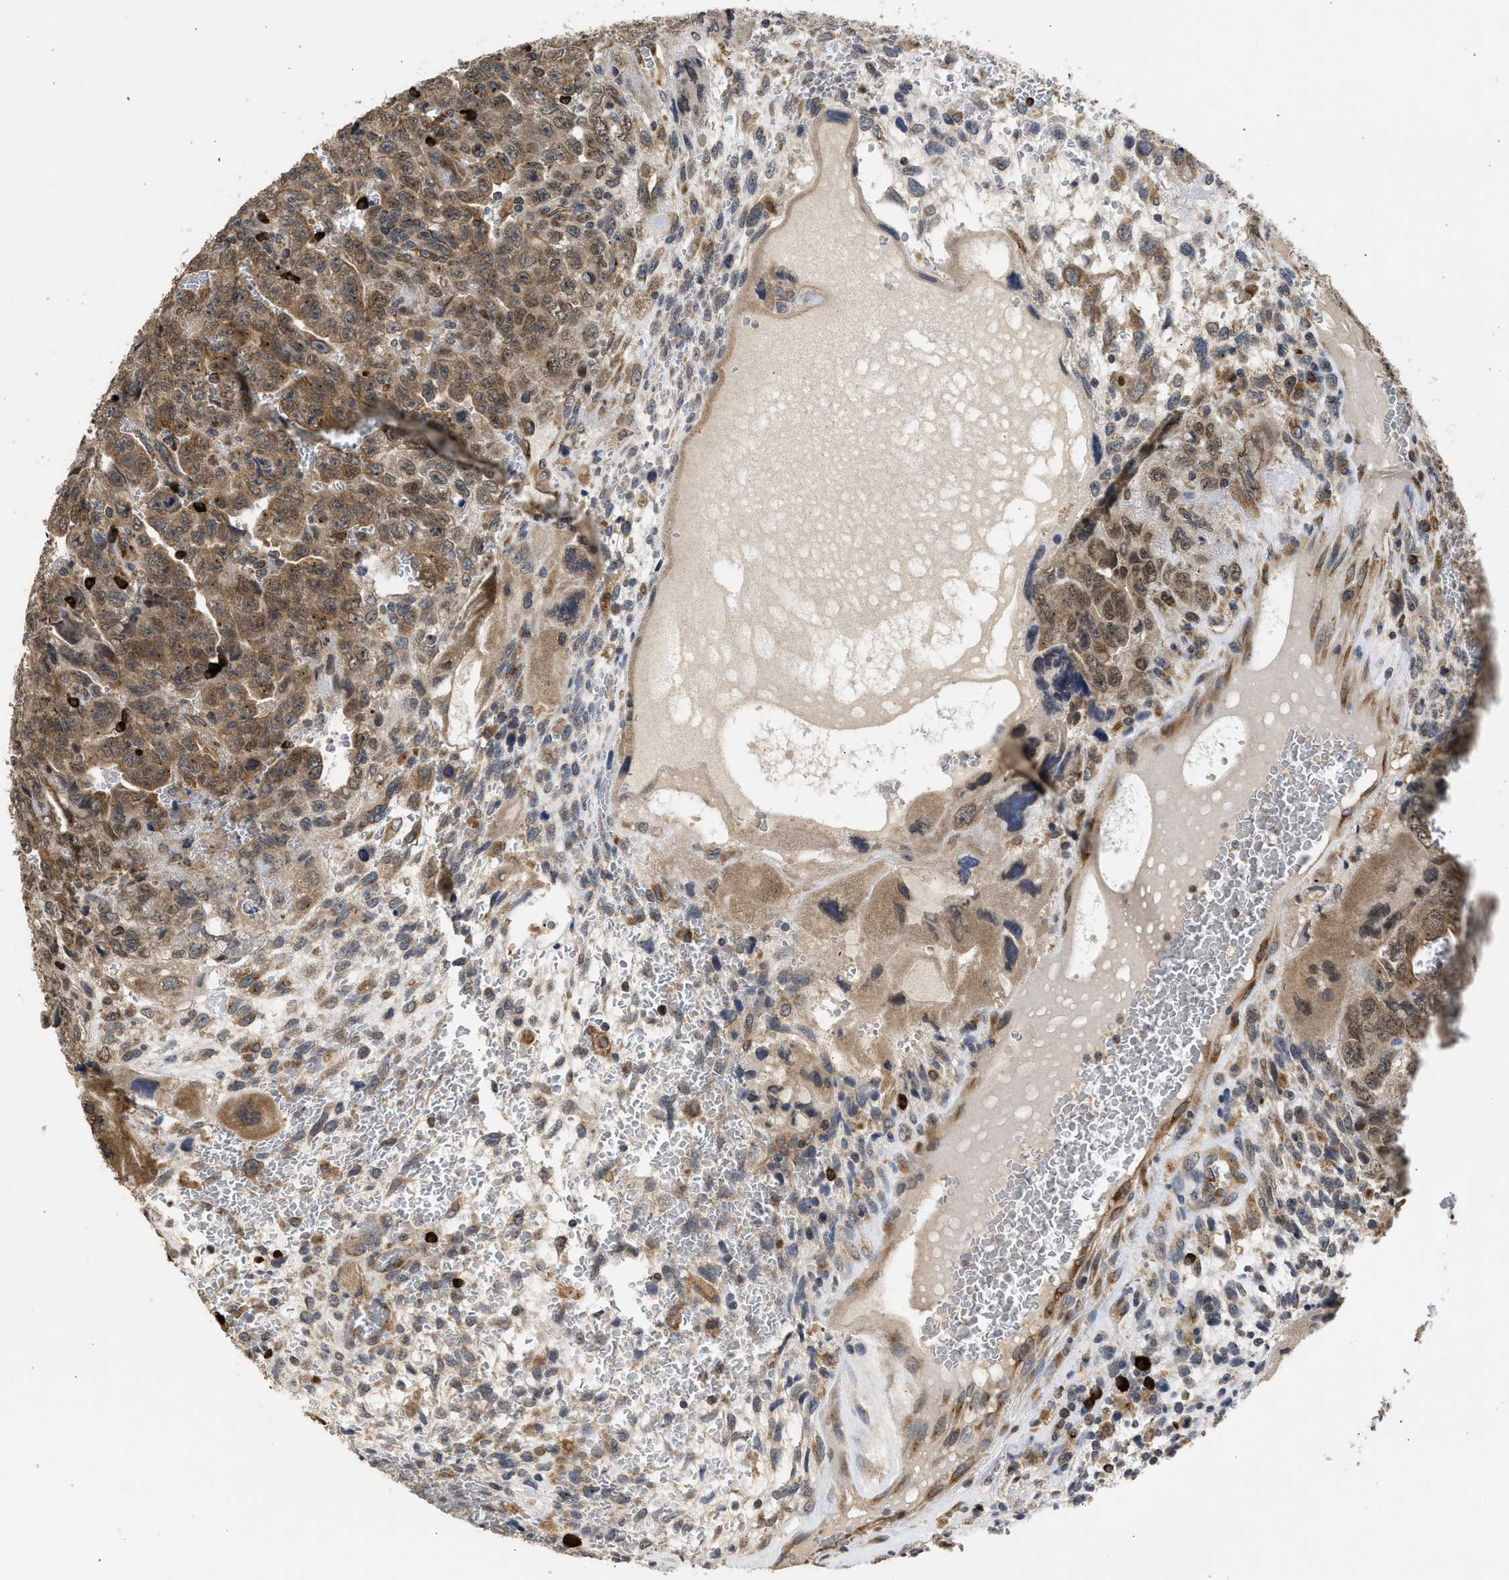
{"staining": {"intensity": "moderate", "quantity": ">75%", "location": "cytoplasmic/membranous"}, "tissue": "testis cancer", "cell_type": "Tumor cells", "image_type": "cancer", "snomed": [{"axis": "morphology", "description": "Carcinoma, Embryonal, NOS"}, {"axis": "topography", "description": "Testis"}], "caption": "An image of human testis cancer stained for a protein demonstrates moderate cytoplasmic/membranous brown staining in tumor cells.", "gene": "DNAJC1", "patient": {"sex": "male", "age": 28}}